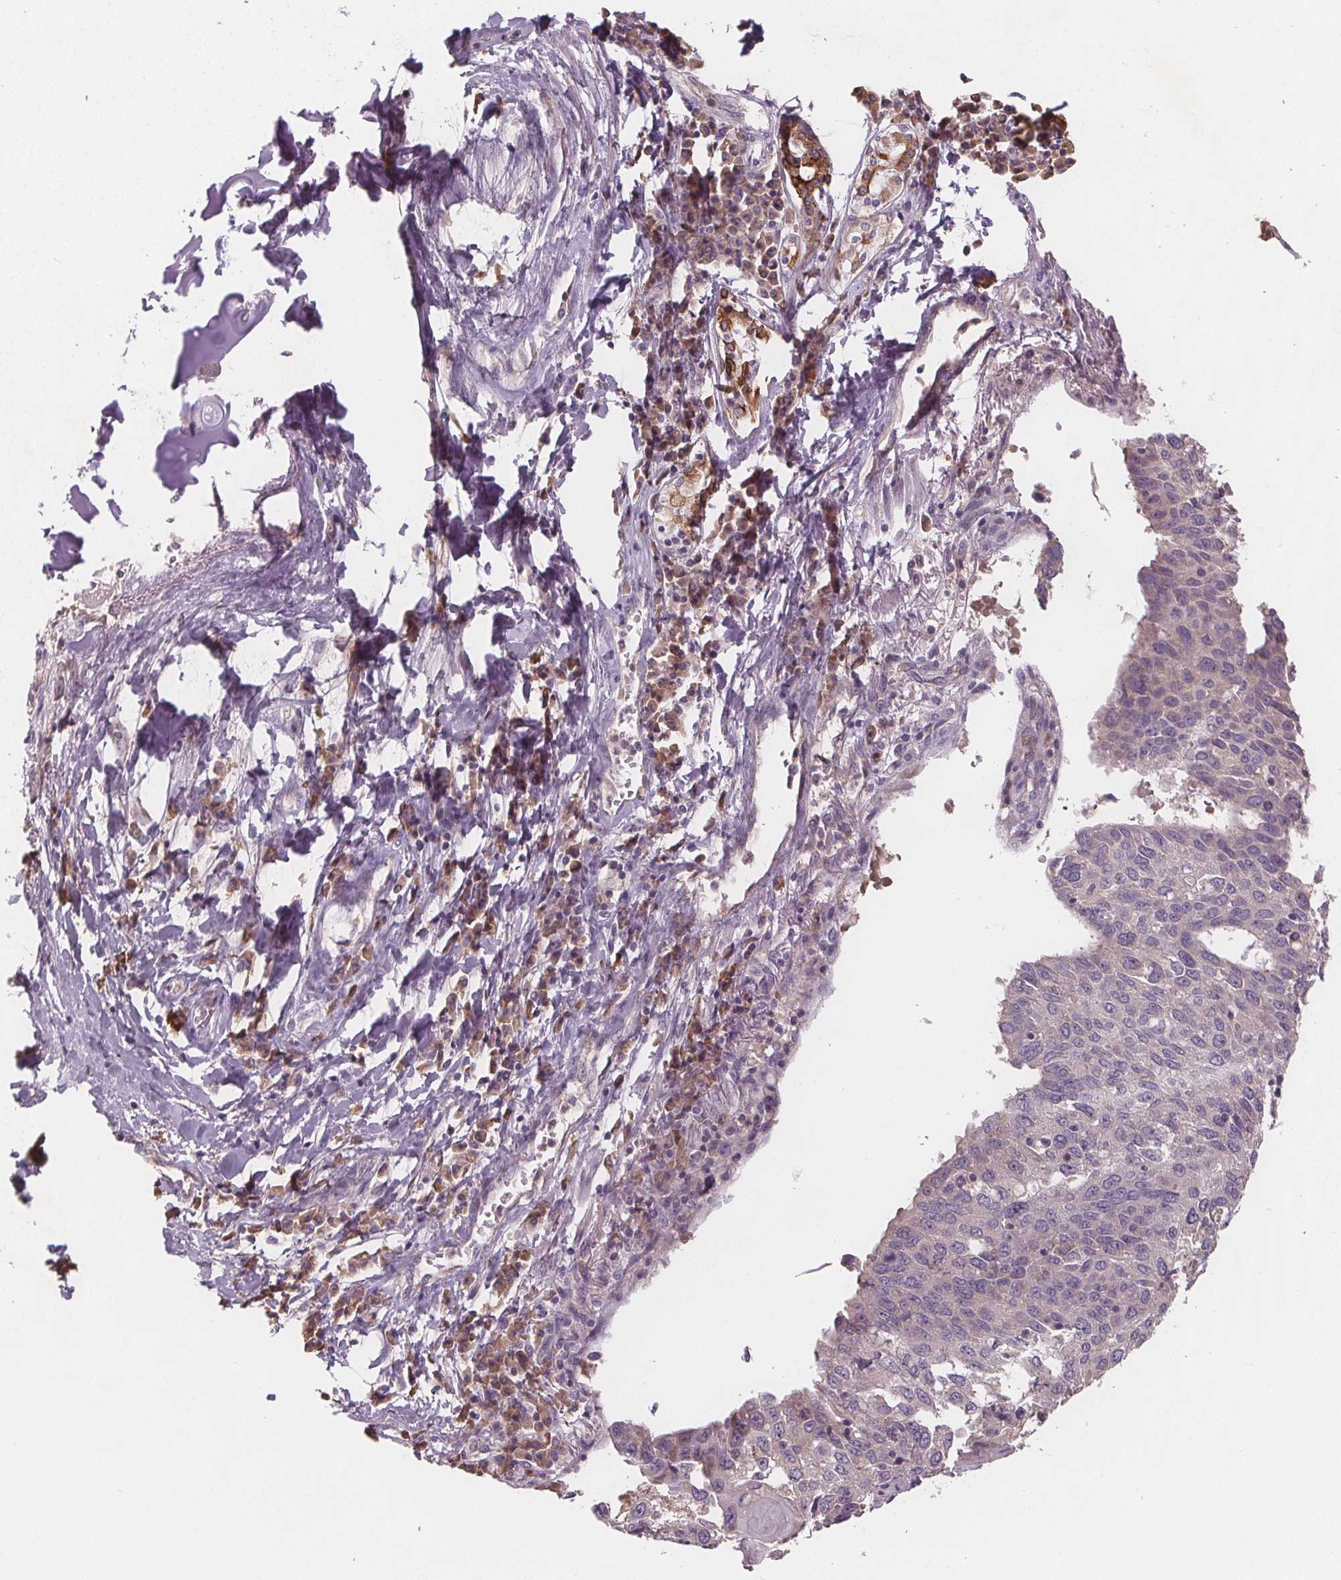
{"staining": {"intensity": "negative", "quantity": "none", "location": "none"}, "tissue": "lung cancer", "cell_type": "Tumor cells", "image_type": "cancer", "snomed": [{"axis": "morphology", "description": "Squamous cell carcinoma, NOS"}, {"axis": "topography", "description": "Lung"}], "caption": "IHC image of neoplastic tissue: lung cancer stained with DAB shows no significant protein positivity in tumor cells. (Brightfield microscopy of DAB (3,3'-diaminobenzidine) immunohistochemistry (IHC) at high magnification).", "gene": "TMEM80", "patient": {"sex": "male", "age": 73}}